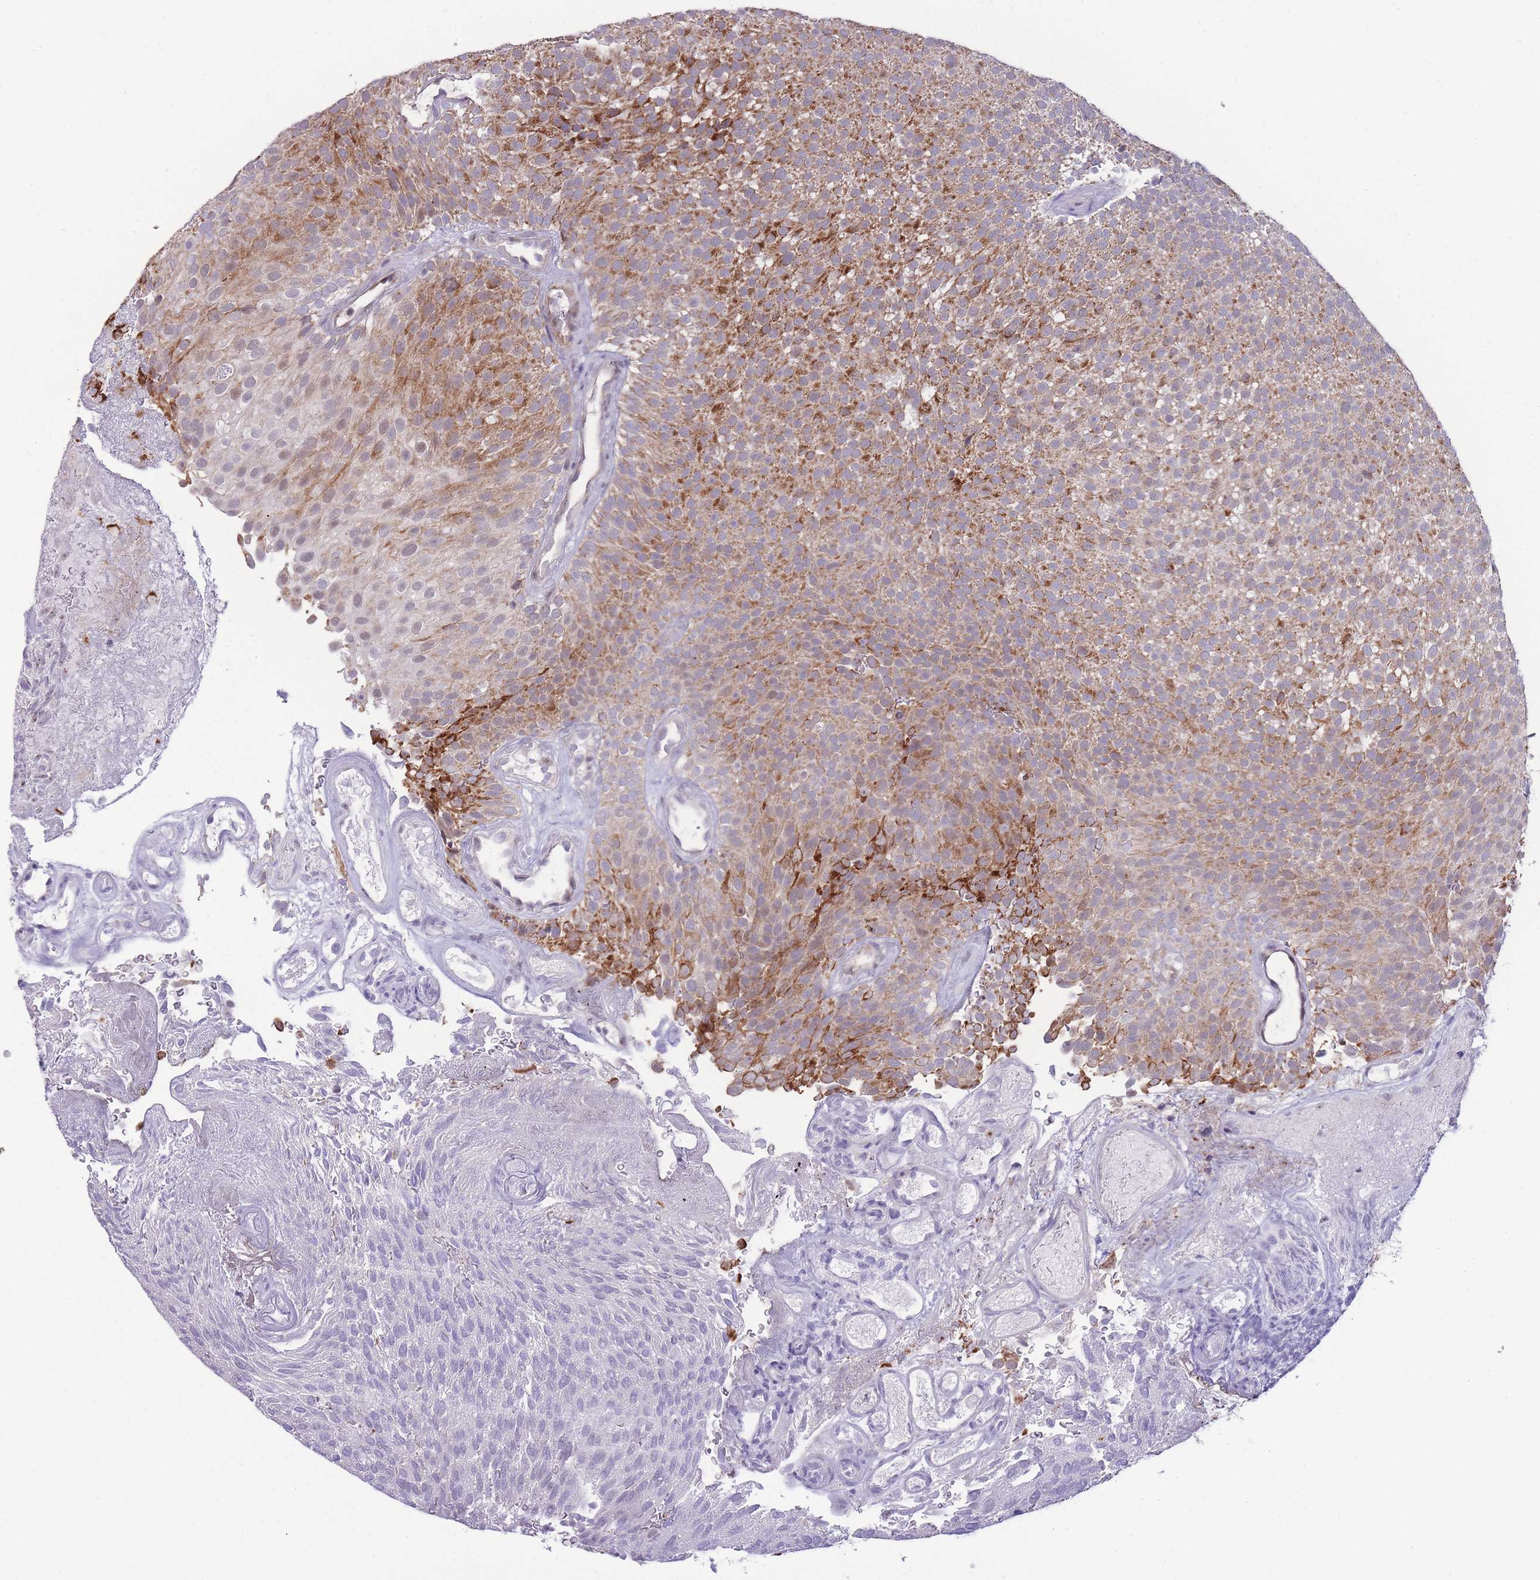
{"staining": {"intensity": "moderate", "quantity": ">75%", "location": "cytoplasmic/membranous,nuclear"}, "tissue": "urothelial cancer", "cell_type": "Tumor cells", "image_type": "cancer", "snomed": [{"axis": "morphology", "description": "Urothelial carcinoma, Low grade"}, {"axis": "topography", "description": "Urinary bladder"}], "caption": "Immunohistochemistry (IHC) of urothelial cancer shows medium levels of moderate cytoplasmic/membranous and nuclear positivity in approximately >75% of tumor cells. The protein of interest is shown in brown color, while the nuclei are stained blue.", "gene": "MCIDAS", "patient": {"sex": "male", "age": 78}}